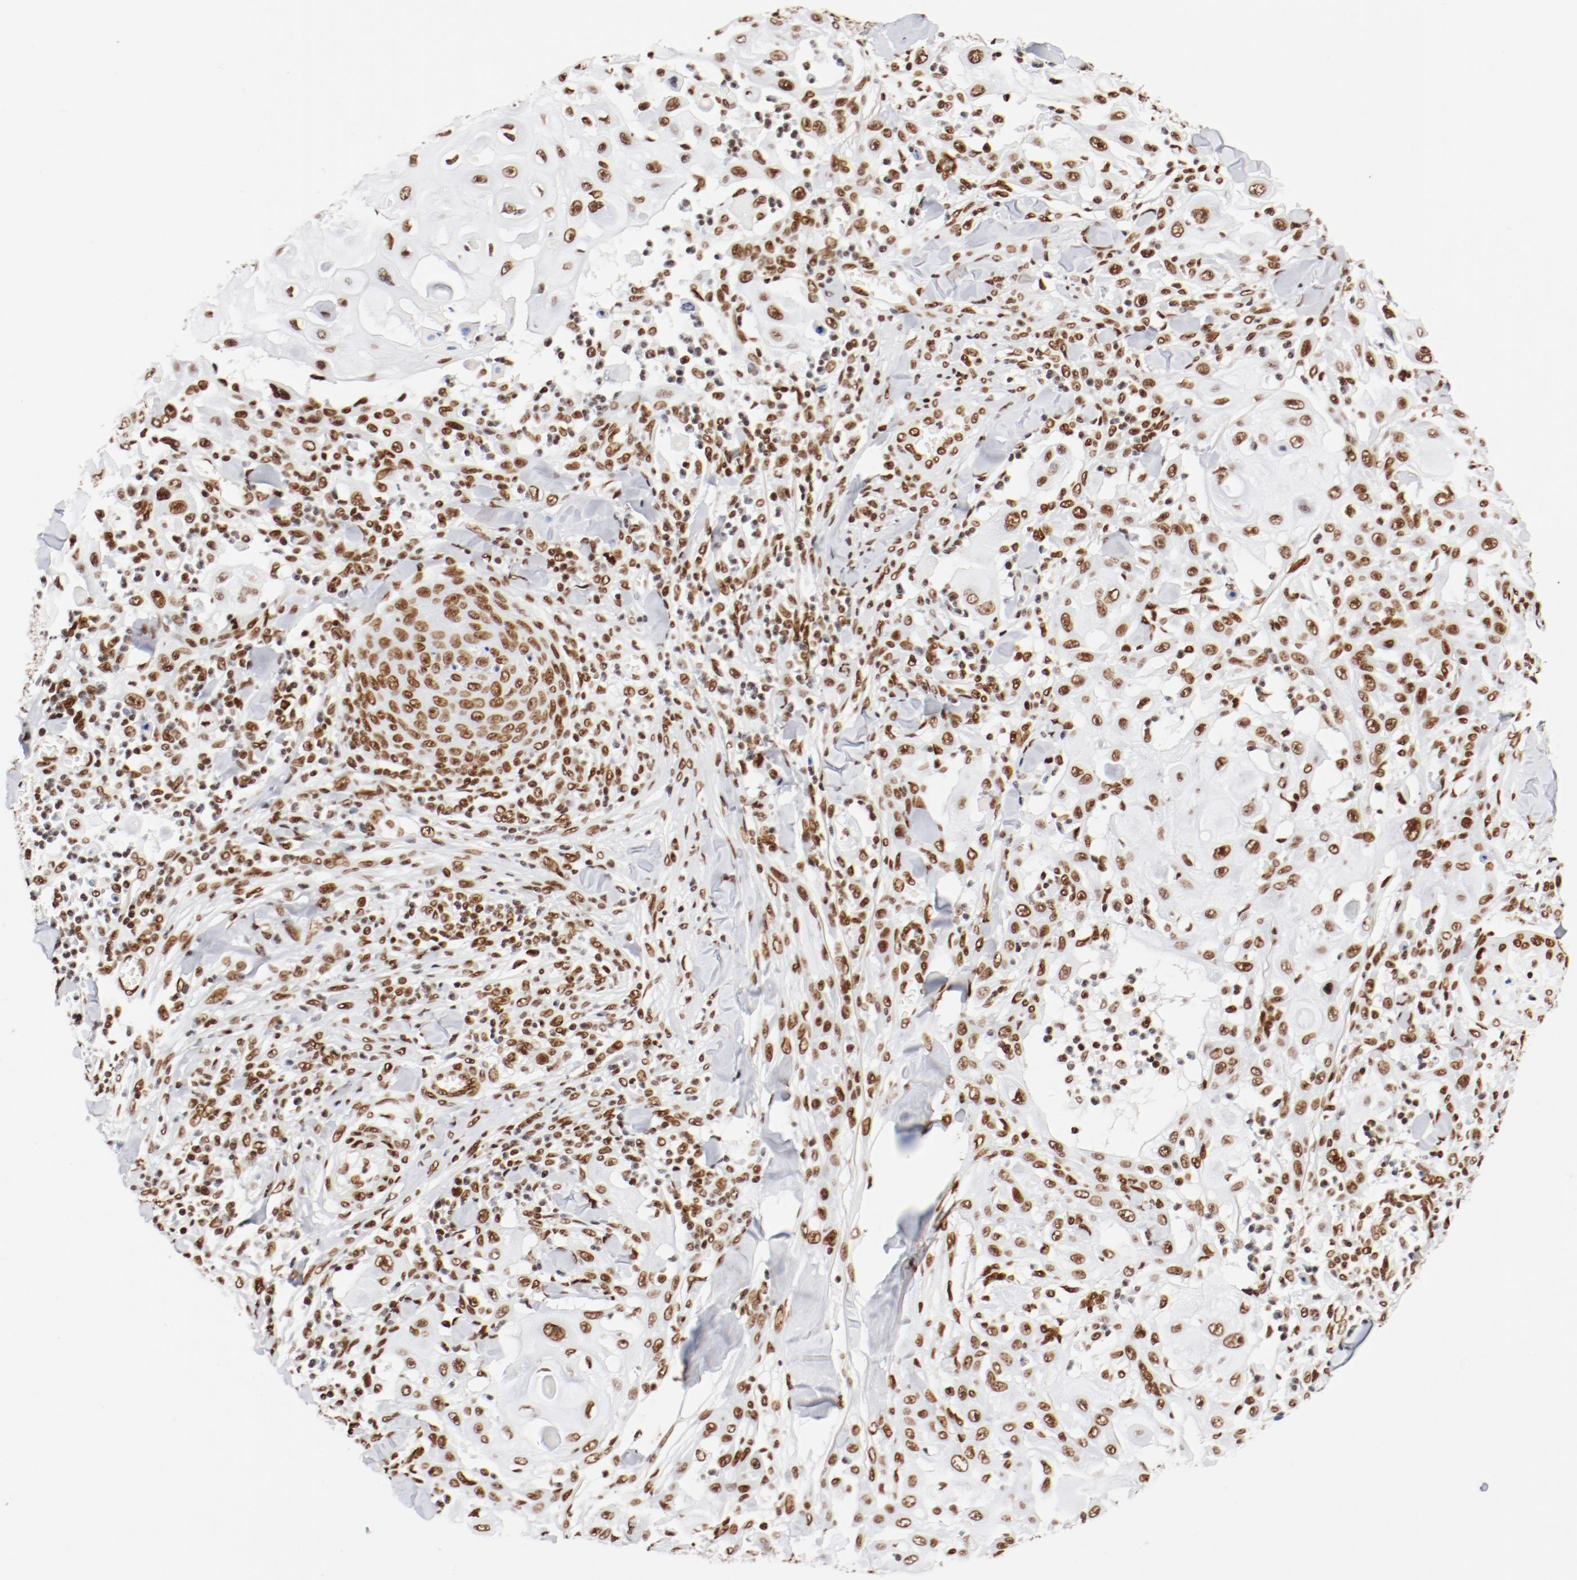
{"staining": {"intensity": "moderate", "quantity": ">75%", "location": "nuclear"}, "tissue": "skin cancer", "cell_type": "Tumor cells", "image_type": "cancer", "snomed": [{"axis": "morphology", "description": "Squamous cell carcinoma, NOS"}, {"axis": "topography", "description": "Skin"}], "caption": "Immunohistochemistry (IHC) histopathology image of neoplastic tissue: squamous cell carcinoma (skin) stained using IHC shows medium levels of moderate protein expression localized specifically in the nuclear of tumor cells, appearing as a nuclear brown color.", "gene": "CTBP1", "patient": {"sex": "male", "age": 24}}